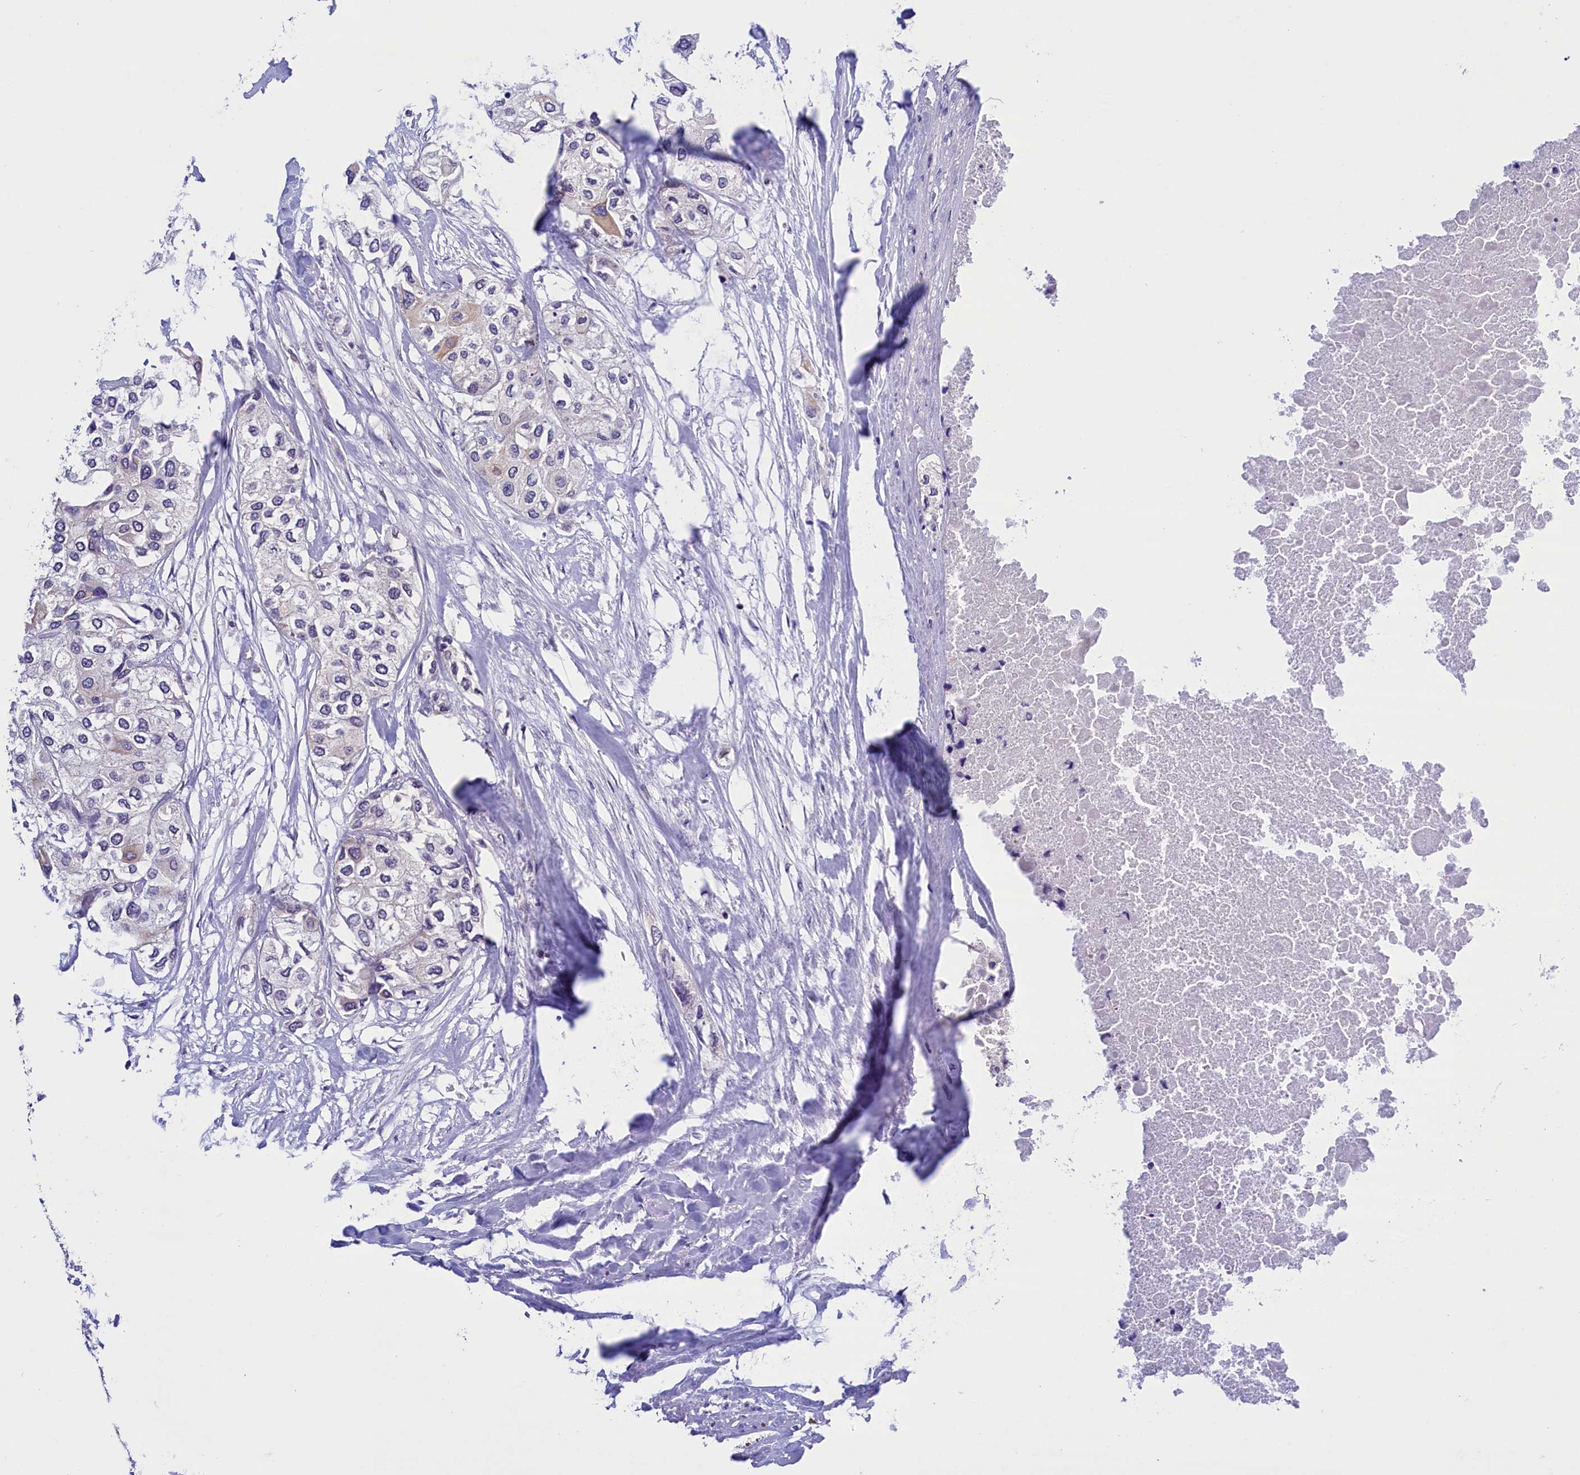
{"staining": {"intensity": "negative", "quantity": "none", "location": "none"}, "tissue": "urothelial cancer", "cell_type": "Tumor cells", "image_type": "cancer", "snomed": [{"axis": "morphology", "description": "Urothelial carcinoma, High grade"}, {"axis": "topography", "description": "Urinary bladder"}], "caption": "Tumor cells are negative for brown protein staining in urothelial cancer. (DAB immunohistochemistry with hematoxylin counter stain).", "gene": "TBCB", "patient": {"sex": "male", "age": 64}}